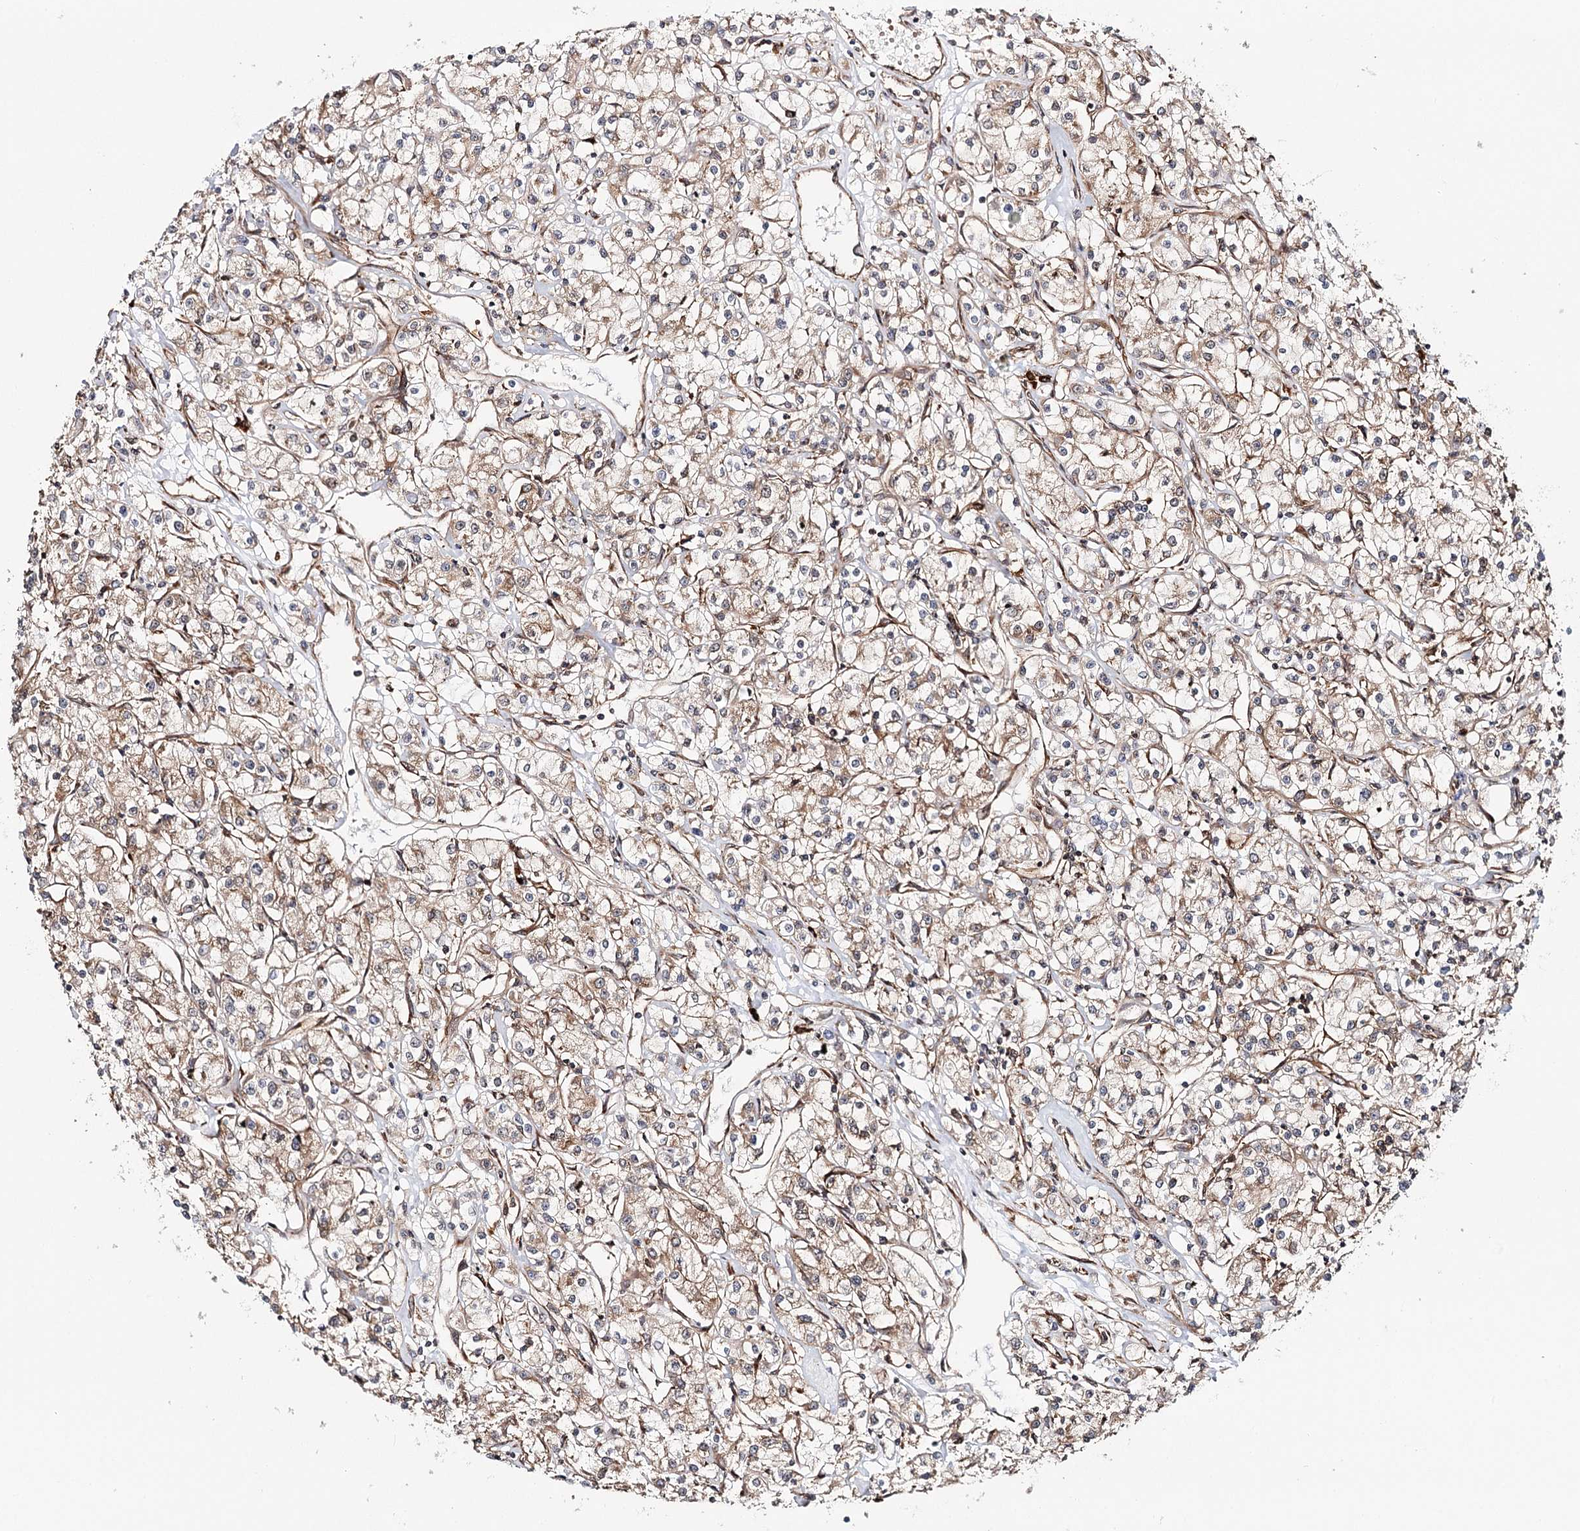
{"staining": {"intensity": "moderate", "quantity": ">75%", "location": "cytoplasmic/membranous"}, "tissue": "renal cancer", "cell_type": "Tumor cells", "image_type": "cancer", "snomed": [{"axis": "morphology", "description": "Adenocarcinoma, NOS"}, {"axis": "topography", "description": "Kidney"}], "caption": "Immunohistochemical staining of renal cancer exhibits moderate cytoplasmic/membranous protein expression in approximately >75% of tumor cells.", "gene": "MKNK1", "patient": {"sex": "female", "age": 59}}